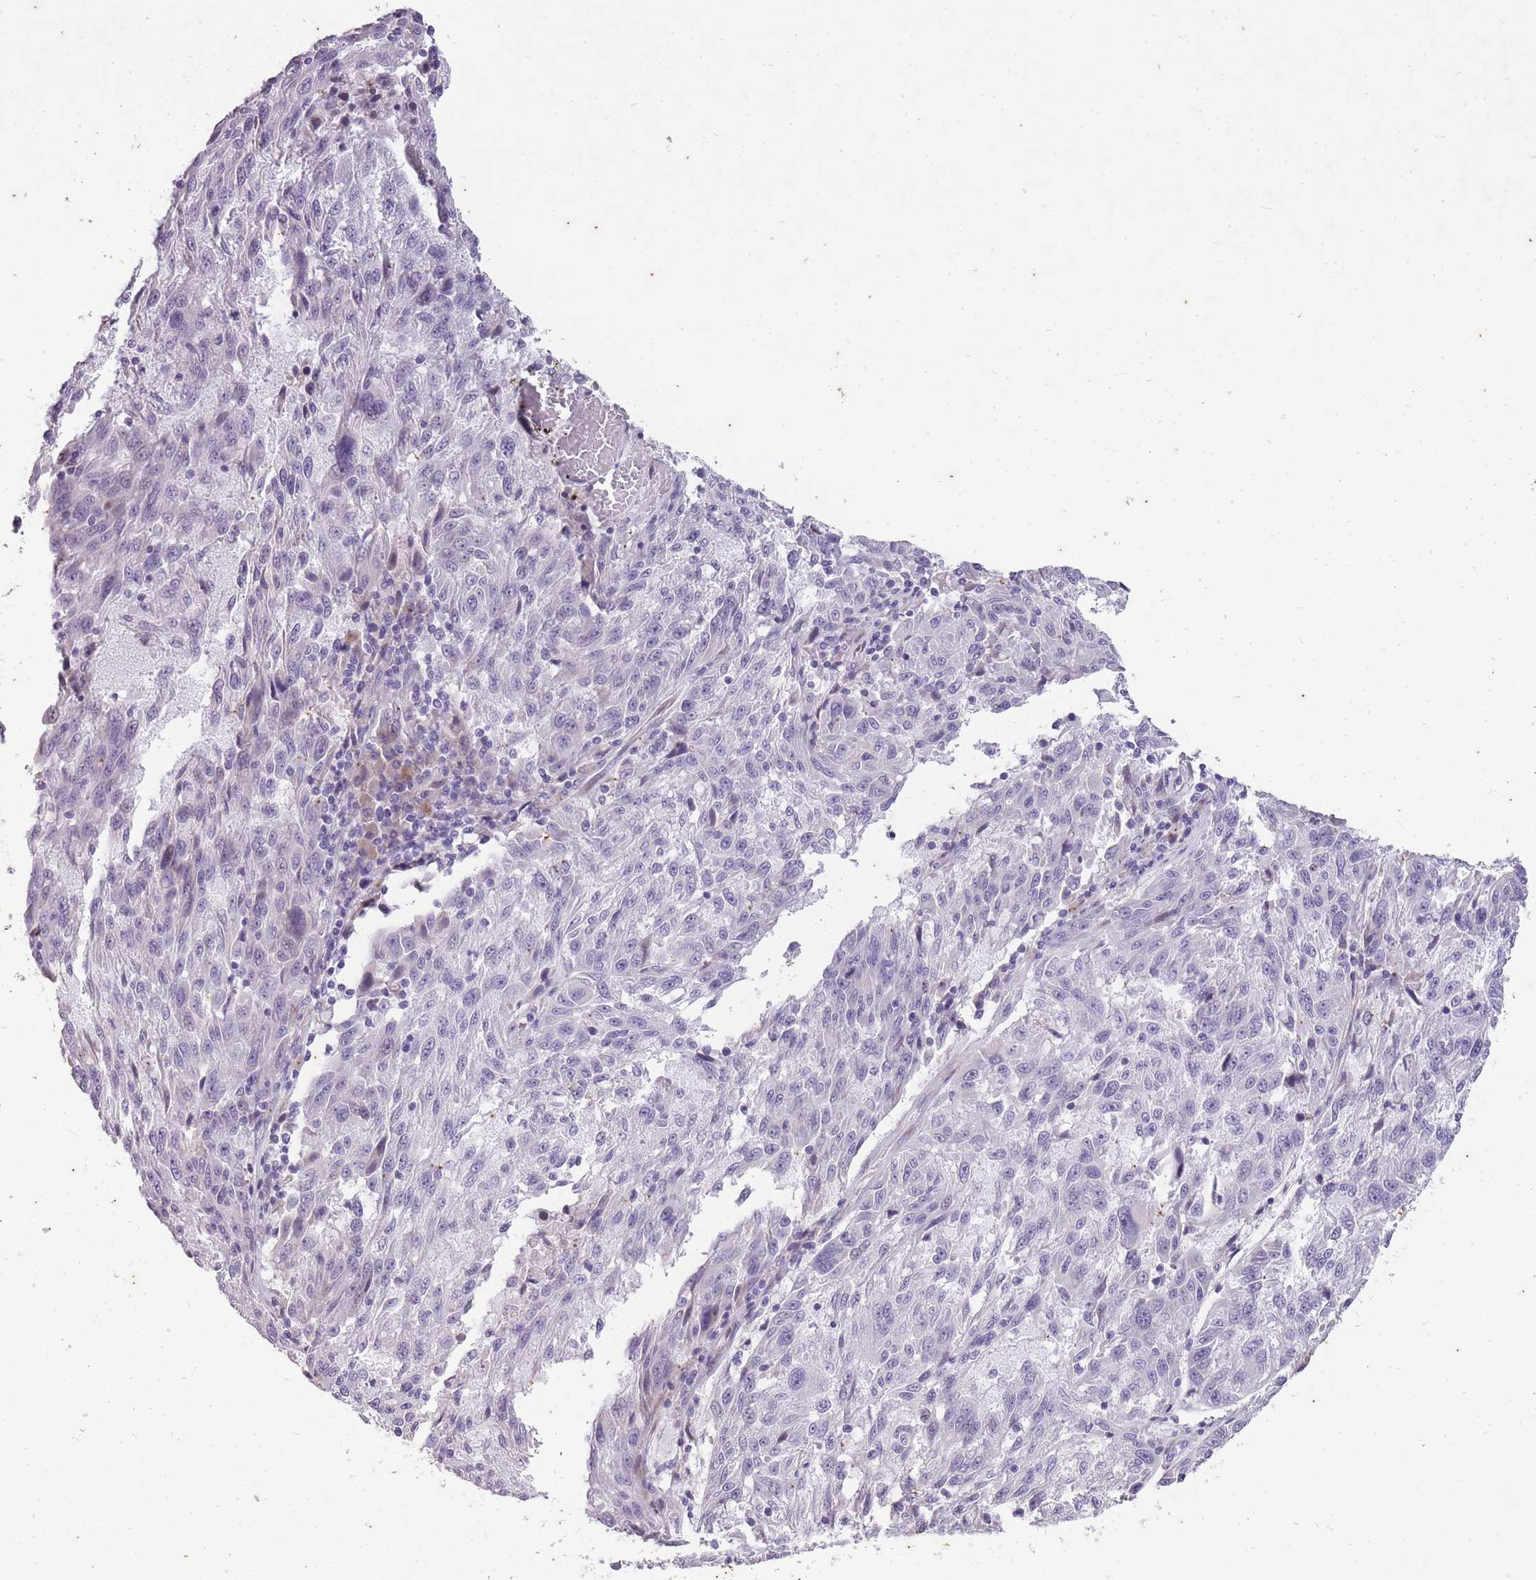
{"staining": {"intensity": "negative", "quantity": "none", "location": "none"}, "tissue": "melanoma", "cell_type": "Tumor cells", "image_type": "cancer", "snomed": [{"axis": "morphology", "description": "Malignant melanoma, NOS"}, {"axis": "topography", "description": "Skin"}], "caption": "DAB (3,3'-diaminobenzidine) immunohistochemical staining of malignant melanoma exhibits no significant staining in tumor cells. (Immunohistochemistry, brightfield microscopy, high magnification).", "gene": "CNTNAP3", "patient": {"sex": "male", "age": 53}}